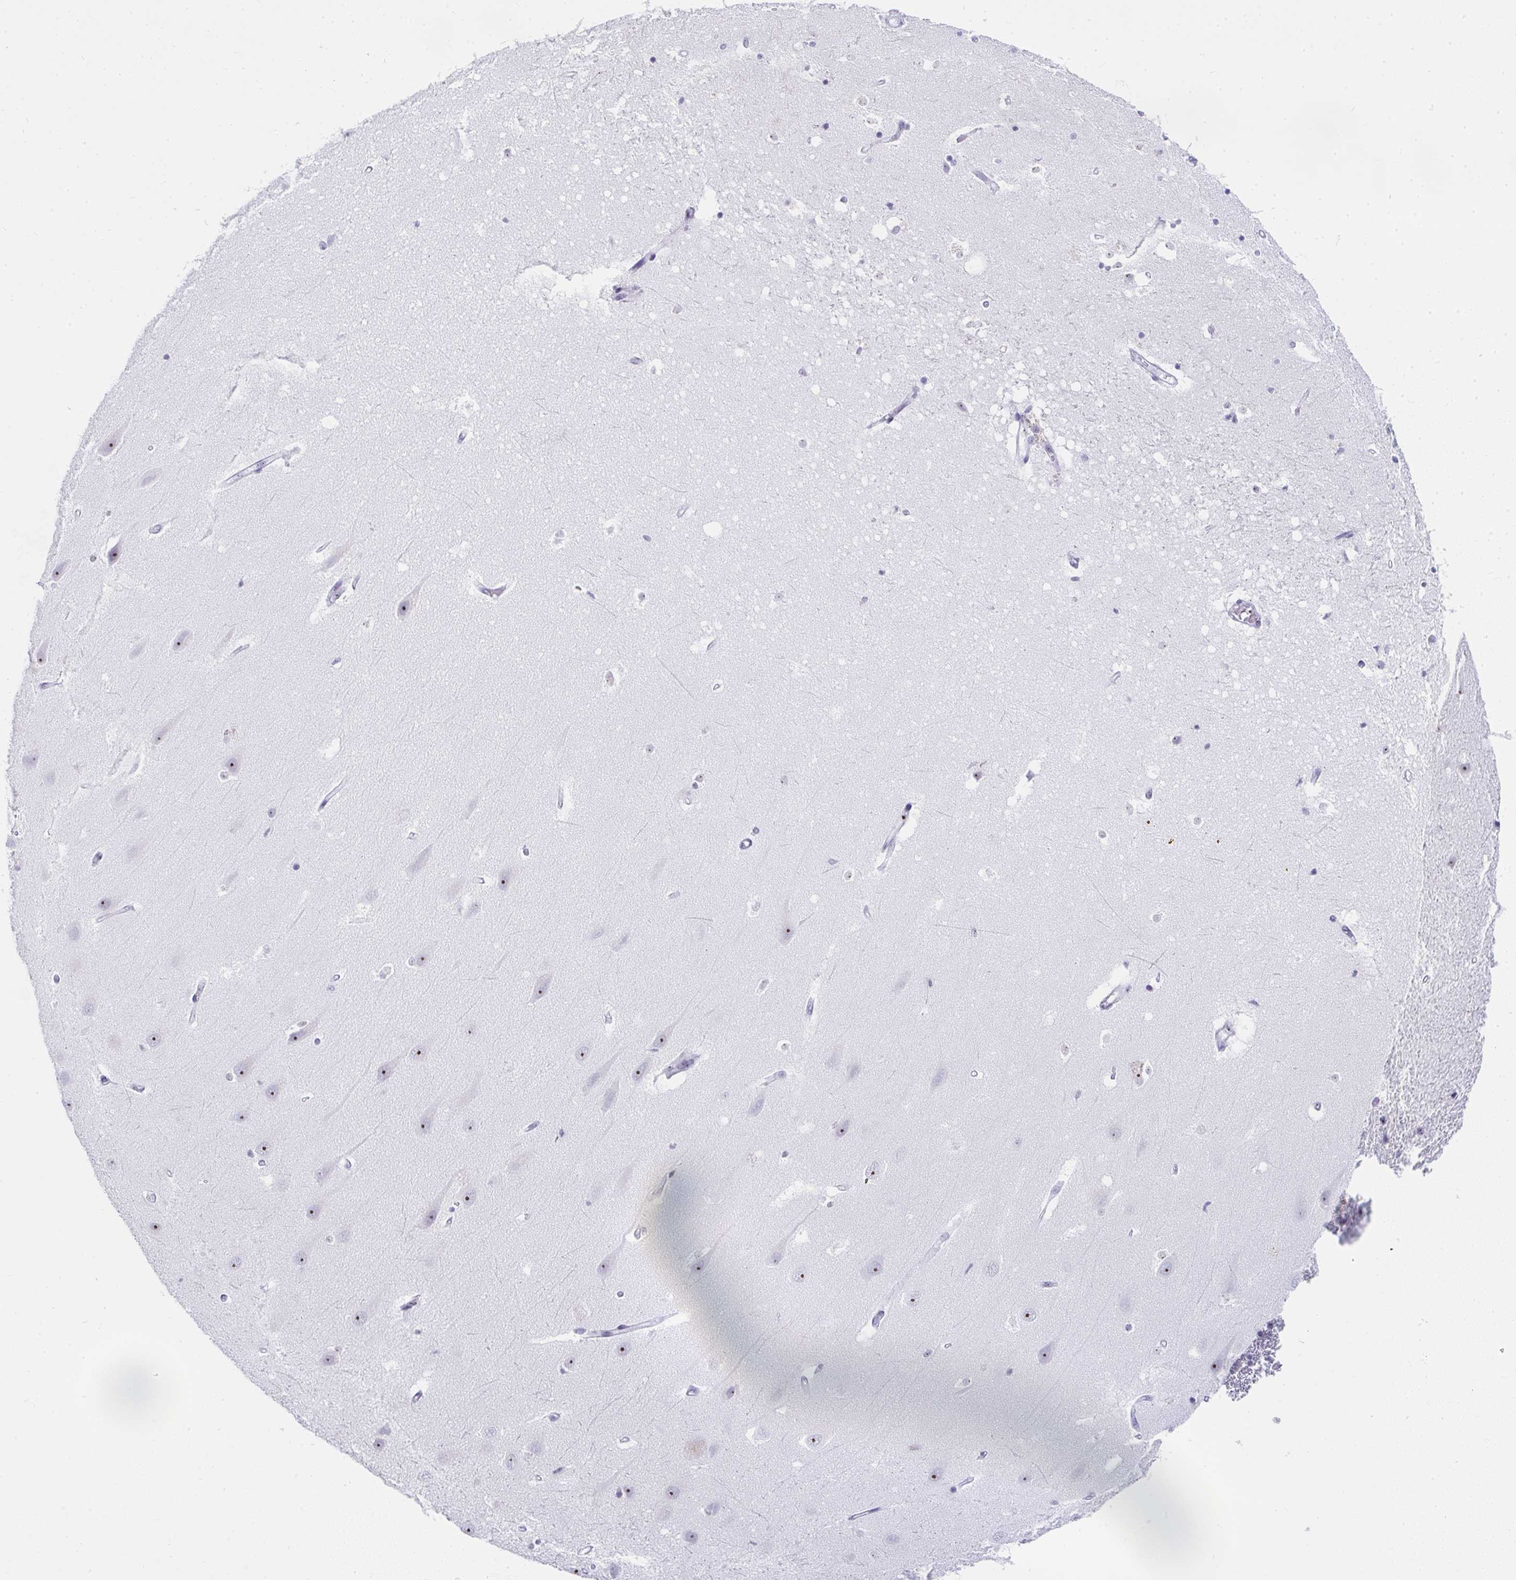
{"staining": {"intensity": "negative", "quantity": "none", "location": "none"}, "tissue": "hippocampus", "cell_type": "Glial cells", "image_type": "normal", "snomed": [{"axis": "morphology", "description": "Normal tissue, NOS"}, {"axis": "topography", "description": "Hippocampus"}], "caption": "A histopathology image of hippocampus stained for a protein demonstrates no brown staining in glial cells. (Stains: DAB (3,3'-diaminobenzidine) IHC with hematoxylin counter stain, Microscopy: brightfield microscopy at high magnification).", "gene": "NOP10", "patient": {"sex": "male", "age": 63}}